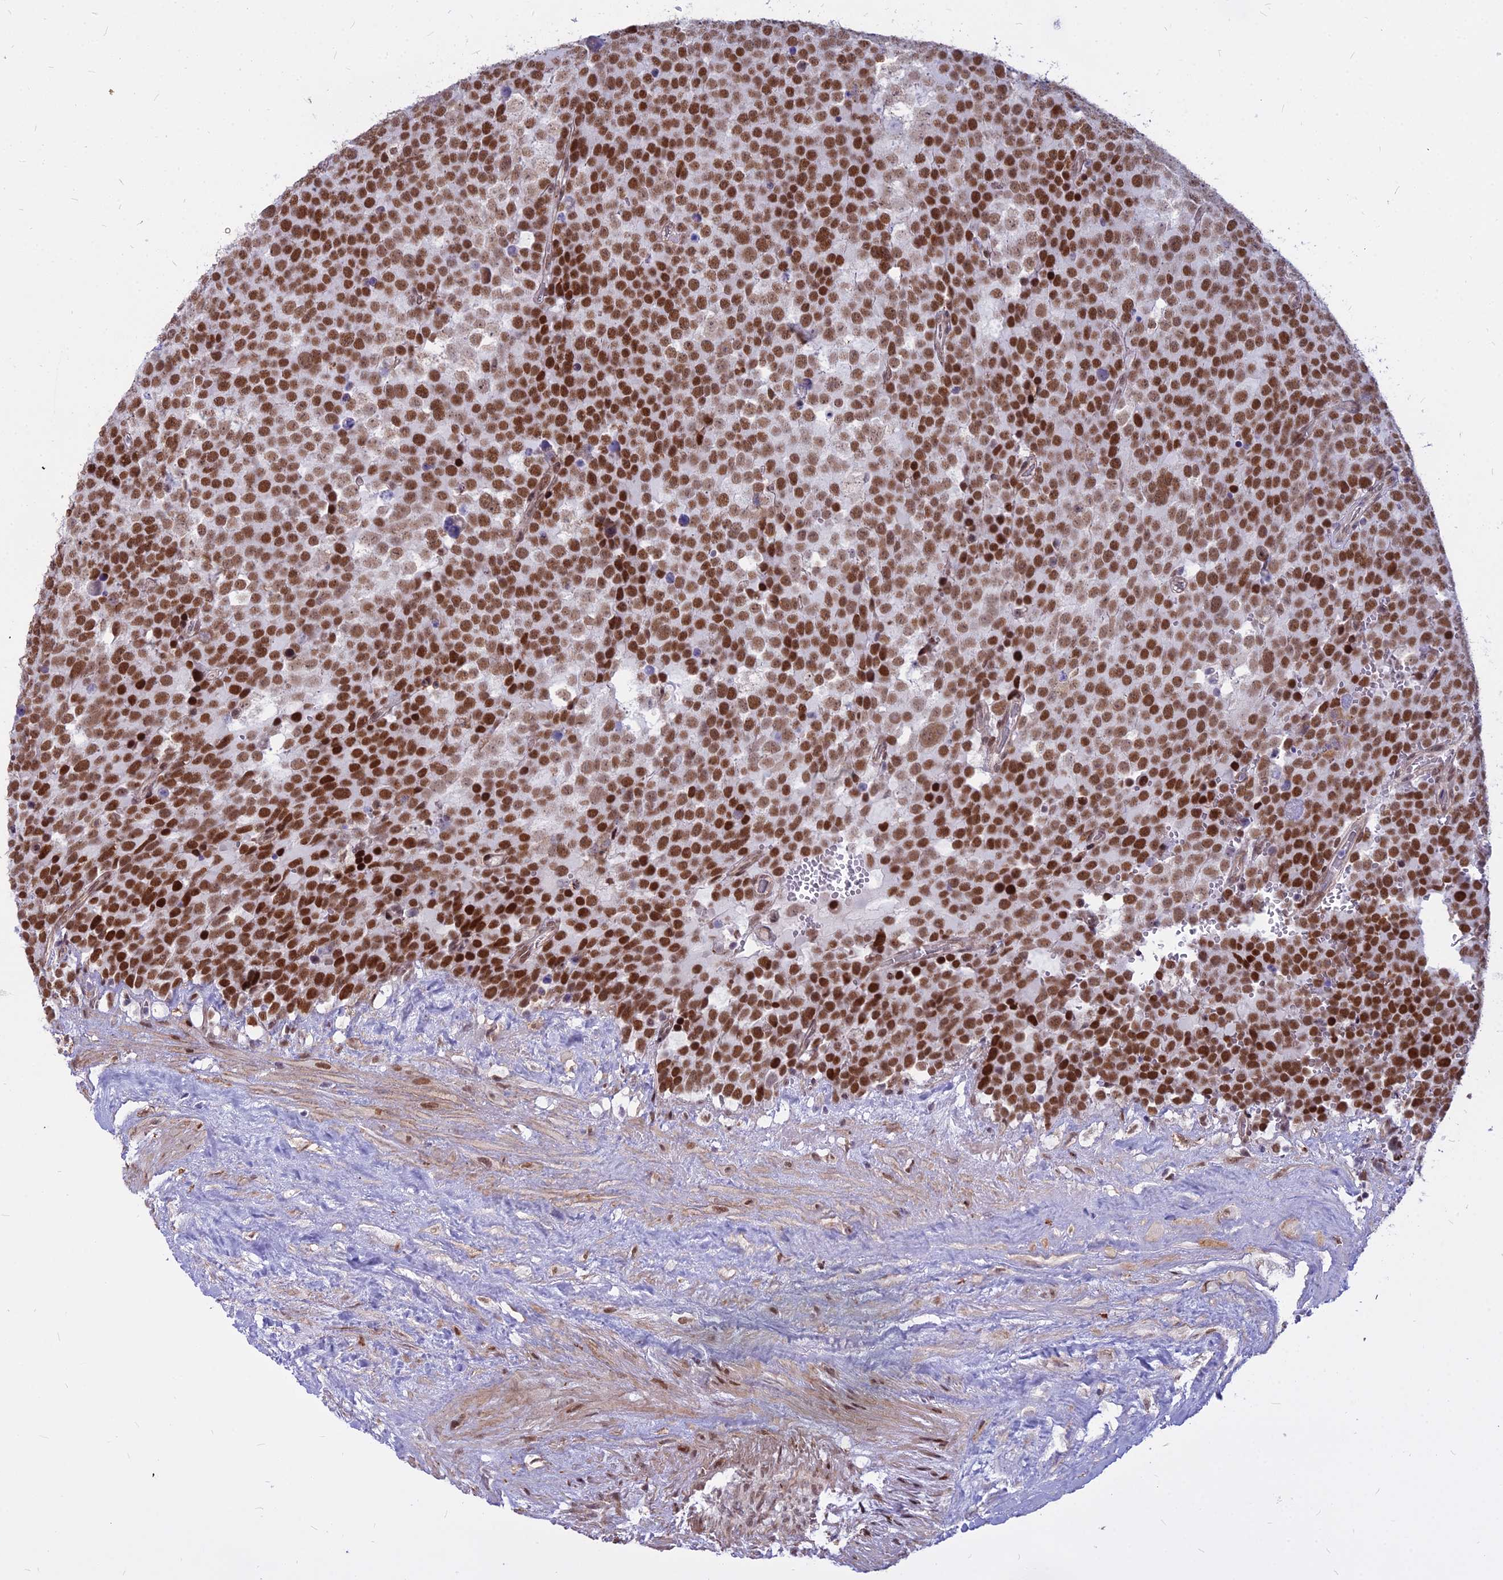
{"staining": {"intensity": "strong", "quantity": ">75%", "location": "nuclear"}, "tissue": "testis cancer", "cell_type": "Tumor cells", "image_type": "cancer", "snomed": [{"axis": "morphology", "description": "Seminoma, NOS"}, {"axis": "topography", "description": "Testis"}], "caption": "Brown immunohistochemical staining in human testis cancer (seminoma) exhibits strong nuclear expression in approximately >75% of tumor cells.", "gene": "ALG10", "patient": {"sex": "male", "age": 71}}